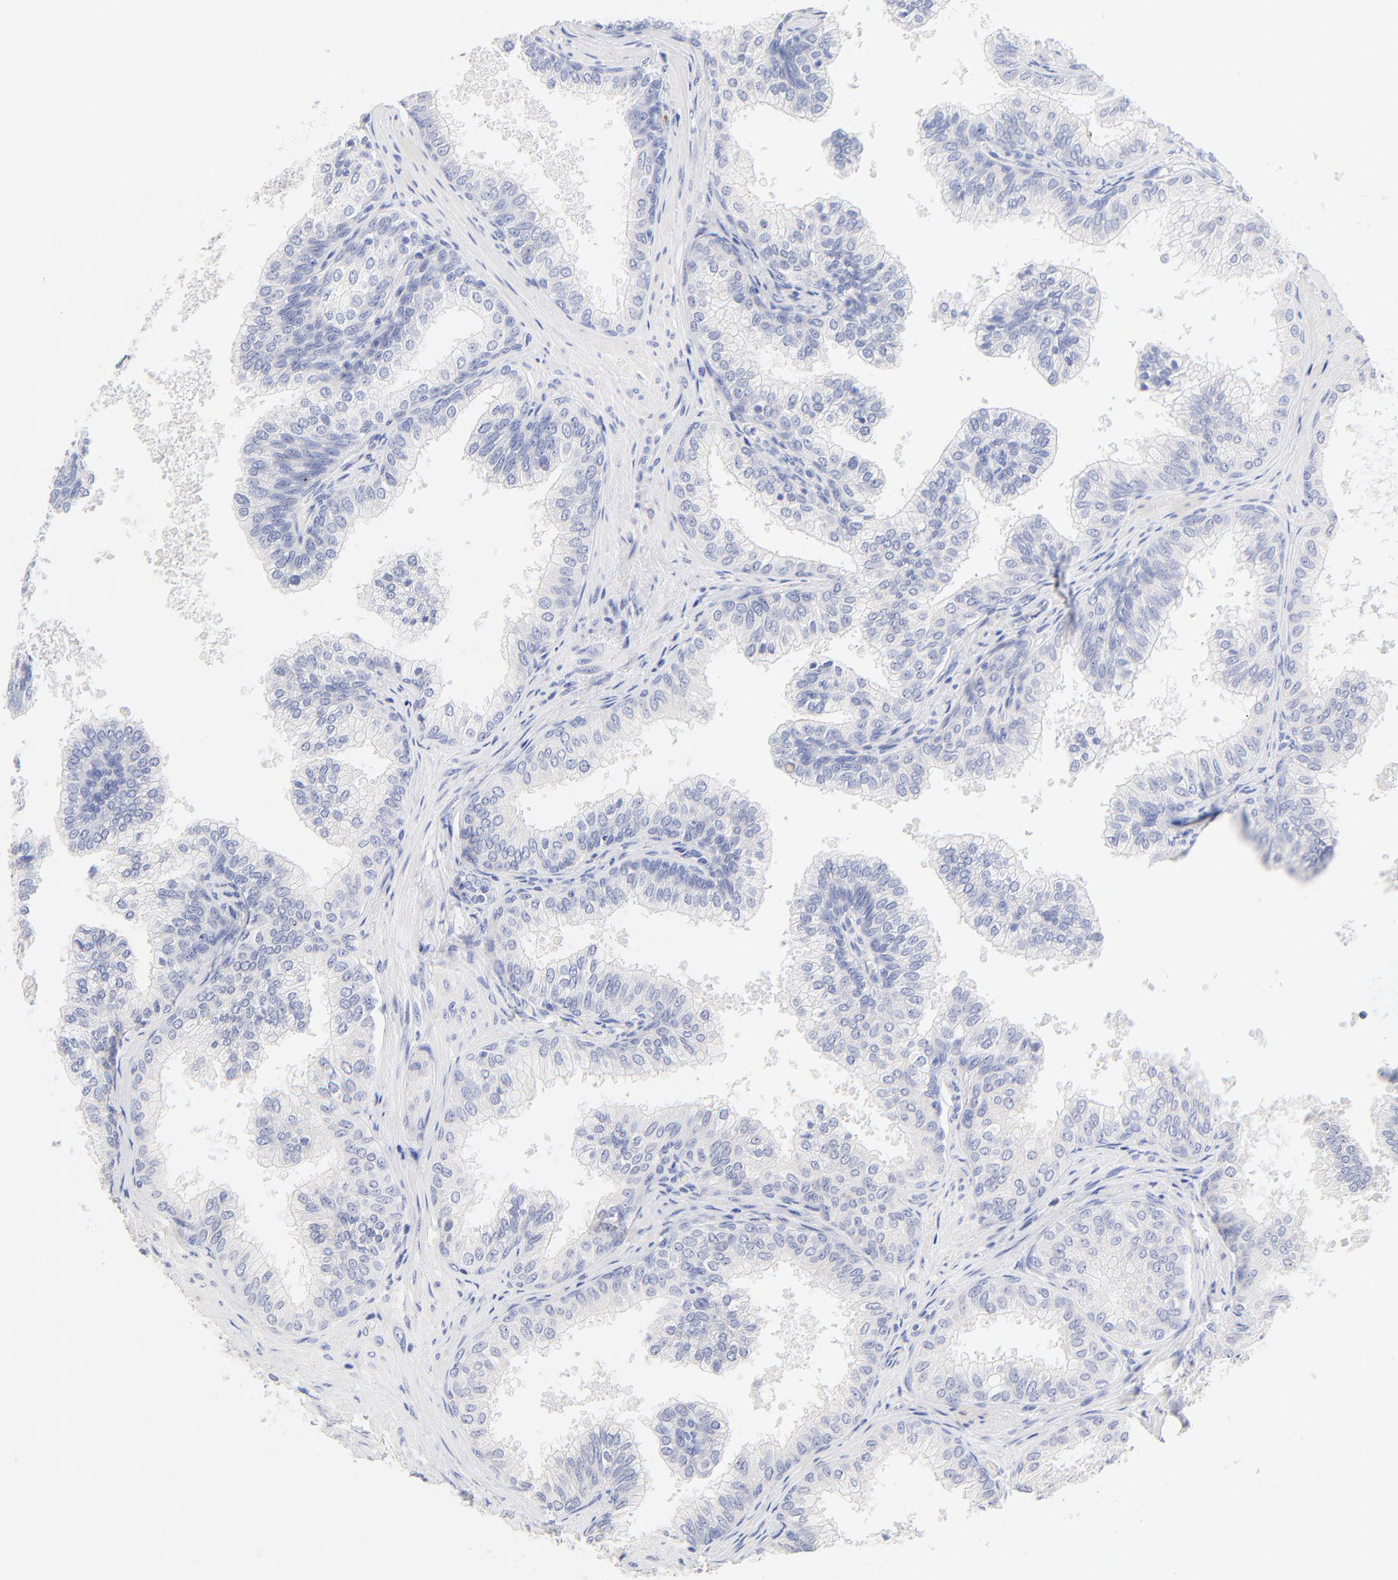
{"staining": {"intensity": "negative", "quantity": "none", "location": "none"}, "tissue": "prostate", "cell_type": "Glandular cells", "image_type": "normal", "snomed": [{"axis": "morphology", "description": "Normal tissue, NOS"}, {"axis": "topography", "description": "Prostate"}], "caption": "Immunohistochemistry photomicrograph of normal human prostate stained for a protein (brown), which exhibits no expression in glandular cells.", "gene": "SULT4A1", "patient": {"sex": "male", "age": 60}}